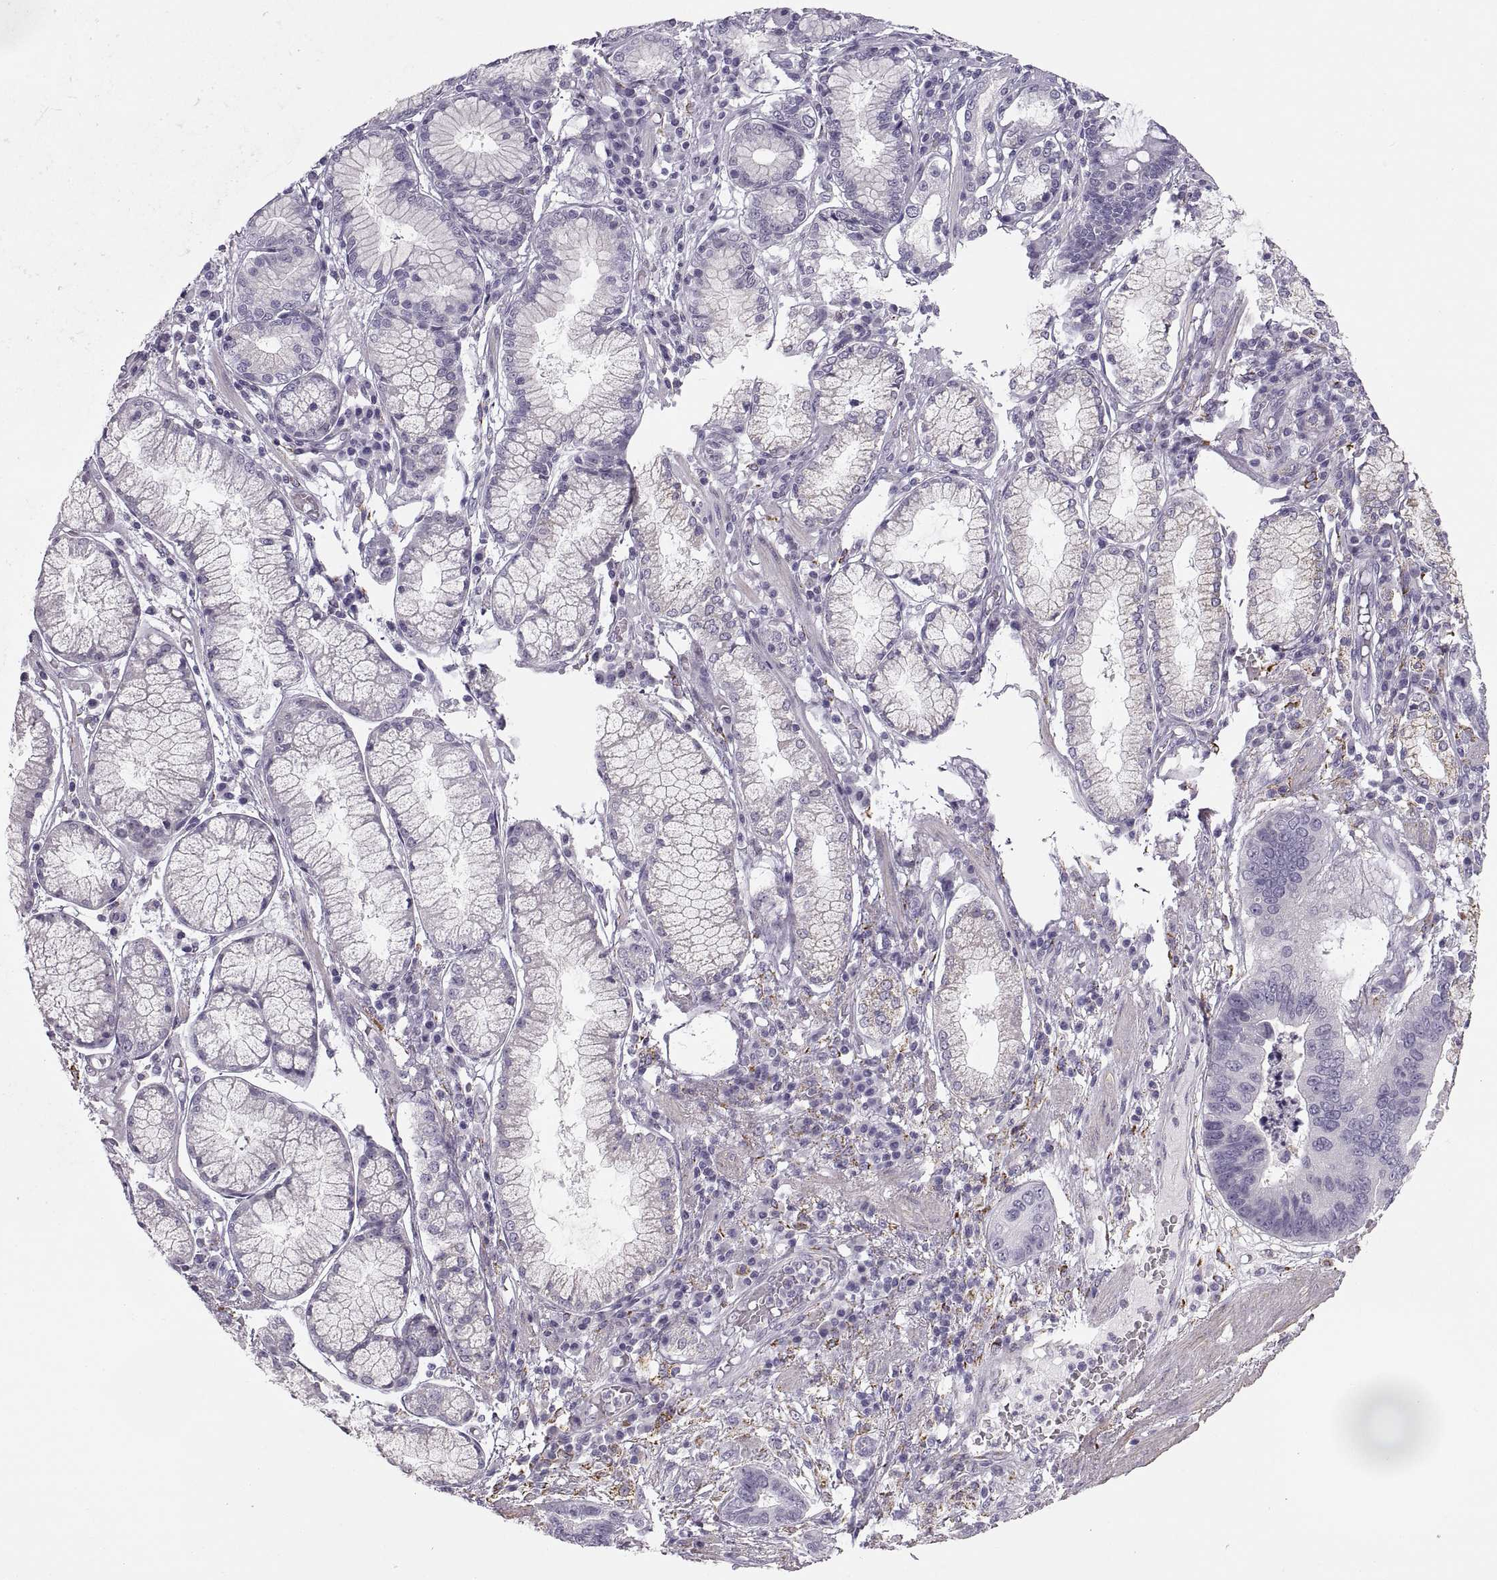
{"staining": {"intensity": "negative", "quantity": "none", "location": "none"}, "tissue": "stomach cancer", "cell_type": "Tumor cells", "image_type": "cancer", "snomed": [{"axis": "morphology", "description": "Adenocarcinoma, NOS"}, {"axis": "topography", "description": "Stomach"}], "caption": "Histopathology image shows no protein expression in tumor cells of stomach adenocarcinoma tissue.", "gene": "COL9A3", "patient": {"sex": "male", "age": 84}}